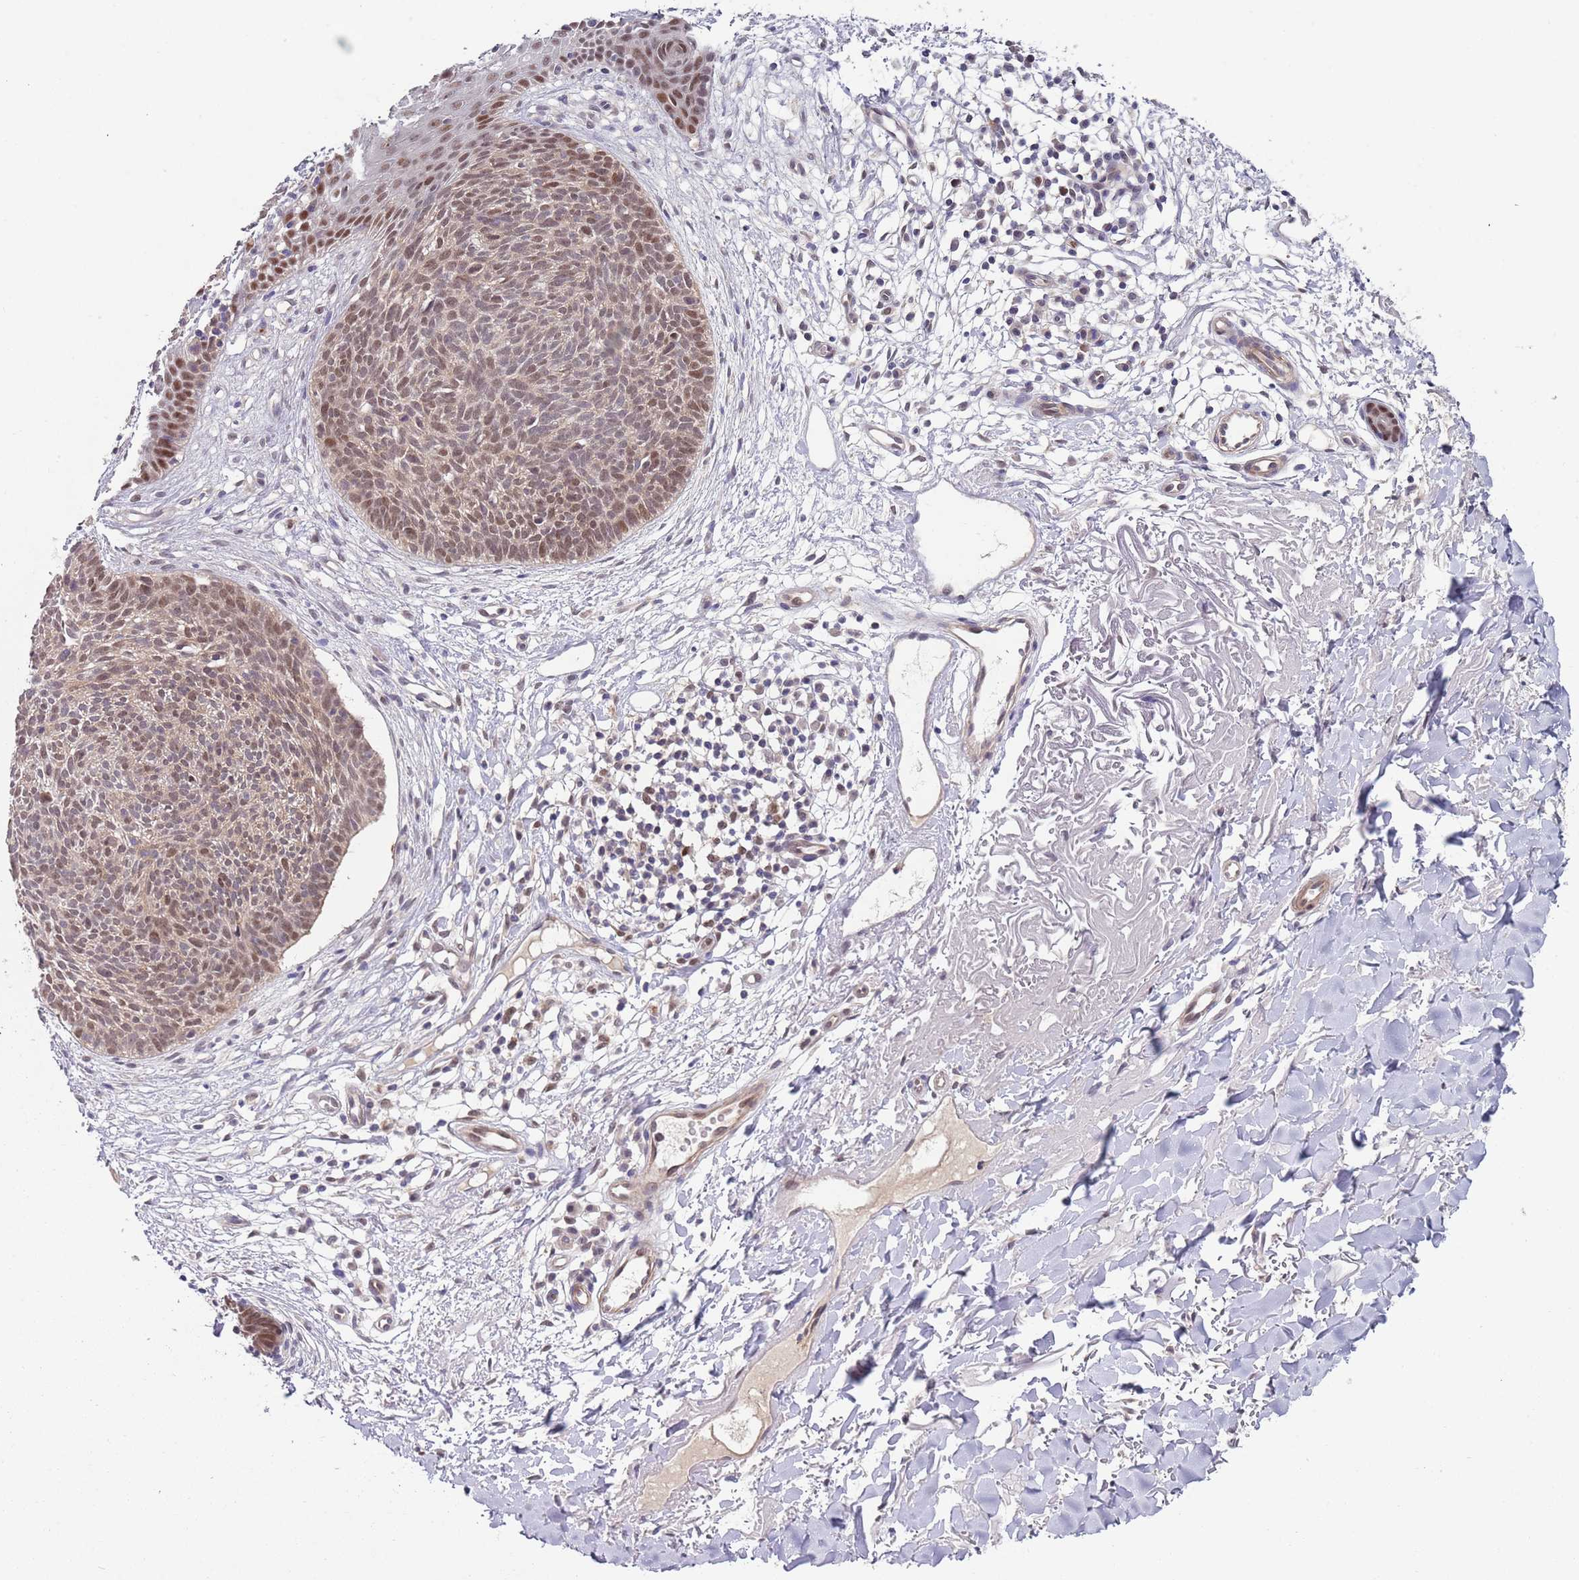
{"staining": {"intensity": "moderate", "quantity": "25%-75%", "location": "nuclear"}, "tissue": "skin cancer", "cell_type": "Tumor cells", "image_type": "cancer", "snomed": [{"axis": "morphology", "description": "Basal cell carcinoma"}, {"axis": "topography", "description": "Skin"}], "caption": "A micrograph of human basal cell carcinoma (skin) stained for a protein displays moderate nuclear brown staining in tumor cells. The protein is stained brown, and the nuclei are stained in blue (DAB (3,3'-diaminobenzidine) IHC with brightfield microscopy, high magnification).", "gene": "RMND5B", "patient": {"sex": "male", "age": 84}}